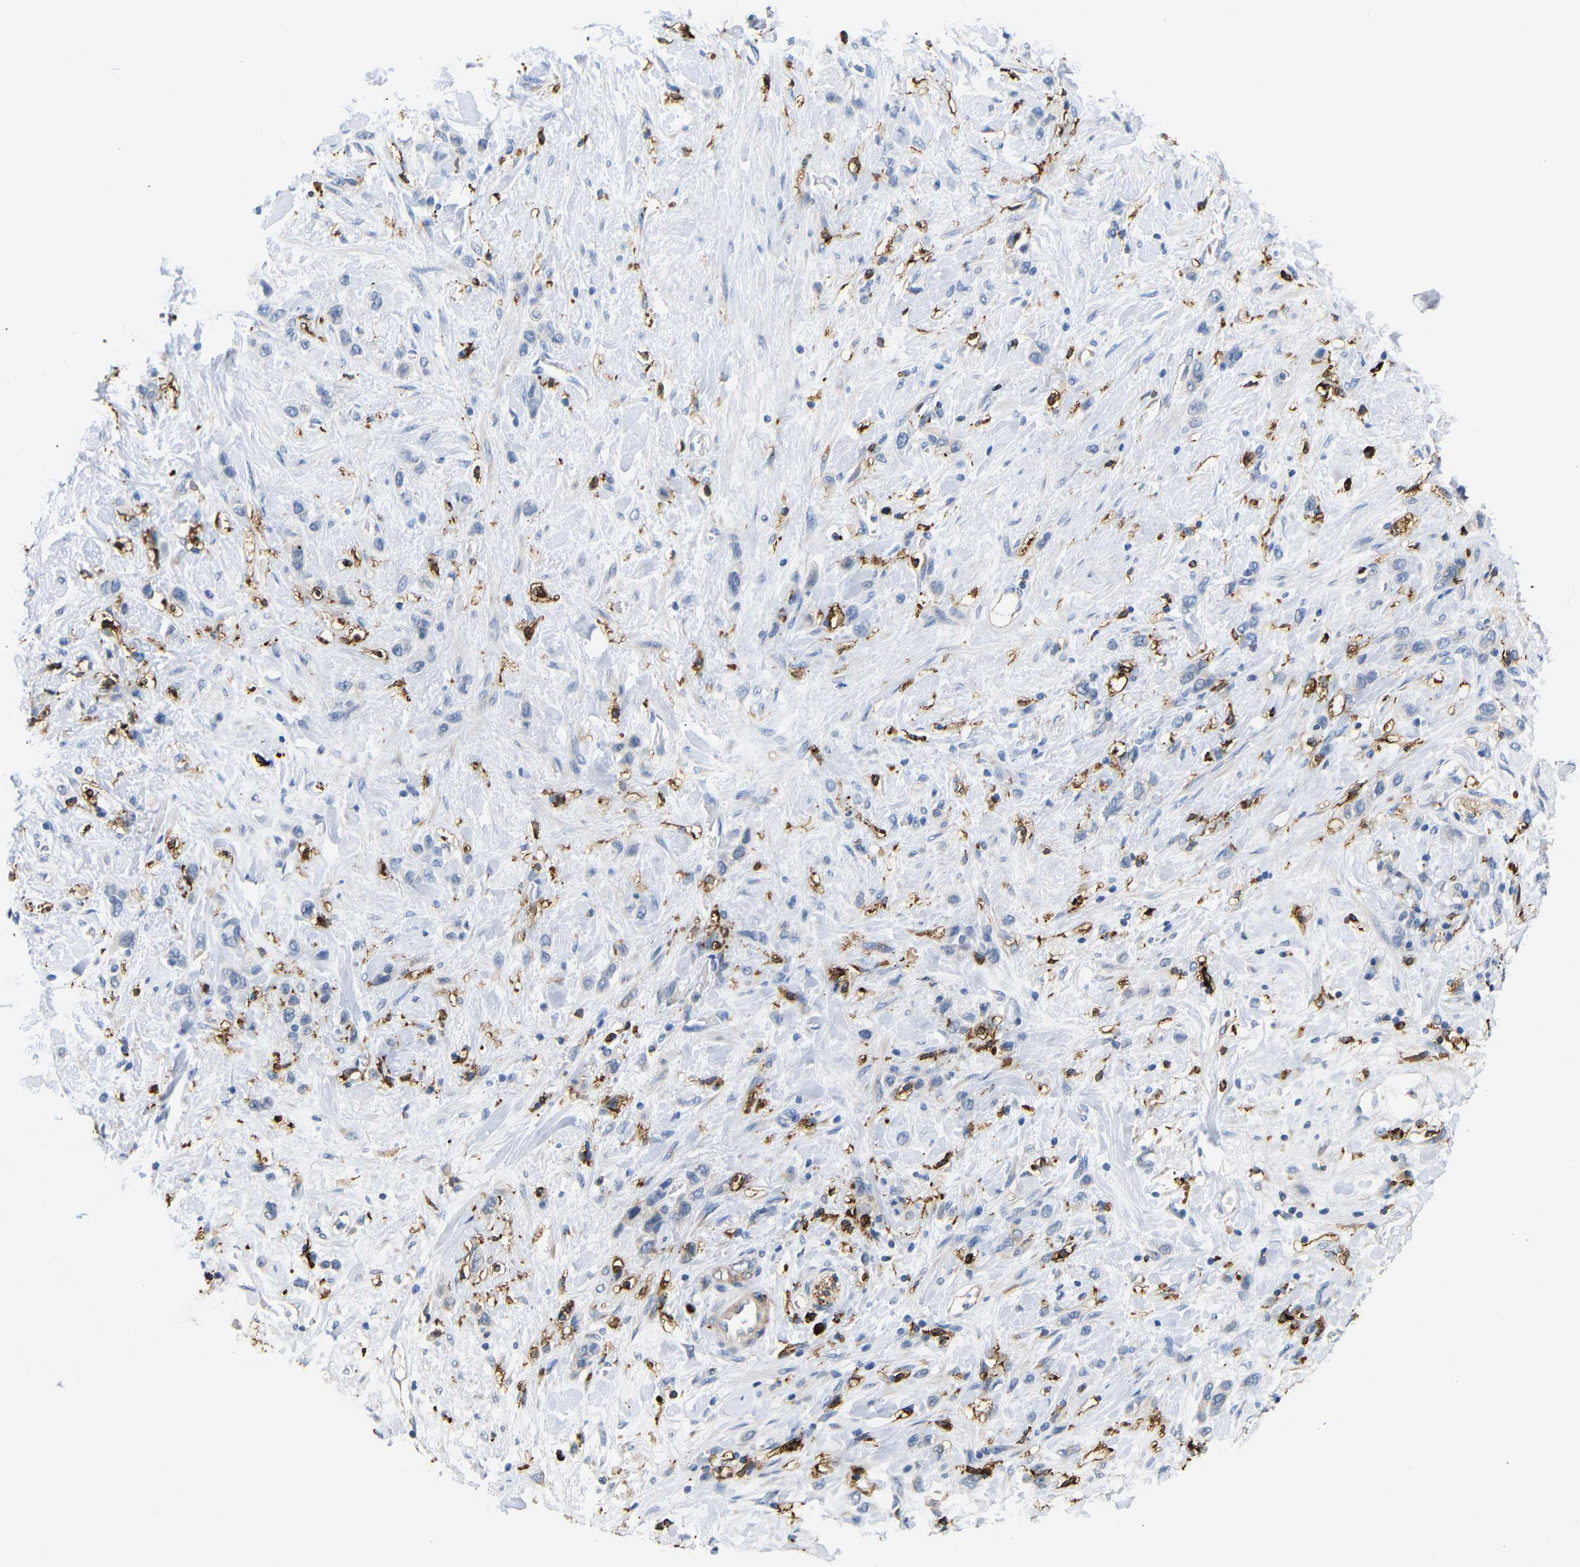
{"staining": {"intensity": "negative", "quantity": "none", "location": "none"}, "tissue": "stomach cancer", "cell_type": "Tumor cells", "image_type": "cancer", "snomed": [{"axis": "morphology", "description": "Adenocarcinoma, NOS"}, {"axis": "morphology", "description": "Adenocarcinoma, High grade"}, {"axis": "topography", "description": "Stomach, upper"}, {"axis": "topography", "description": "Stomach, lower"}], "caption": "A micrograph of human stomach cancer is negative for staining in tumor cells.", "gene": "HLA-DQB1", "patient": {"sex": "female", "age": 65}}